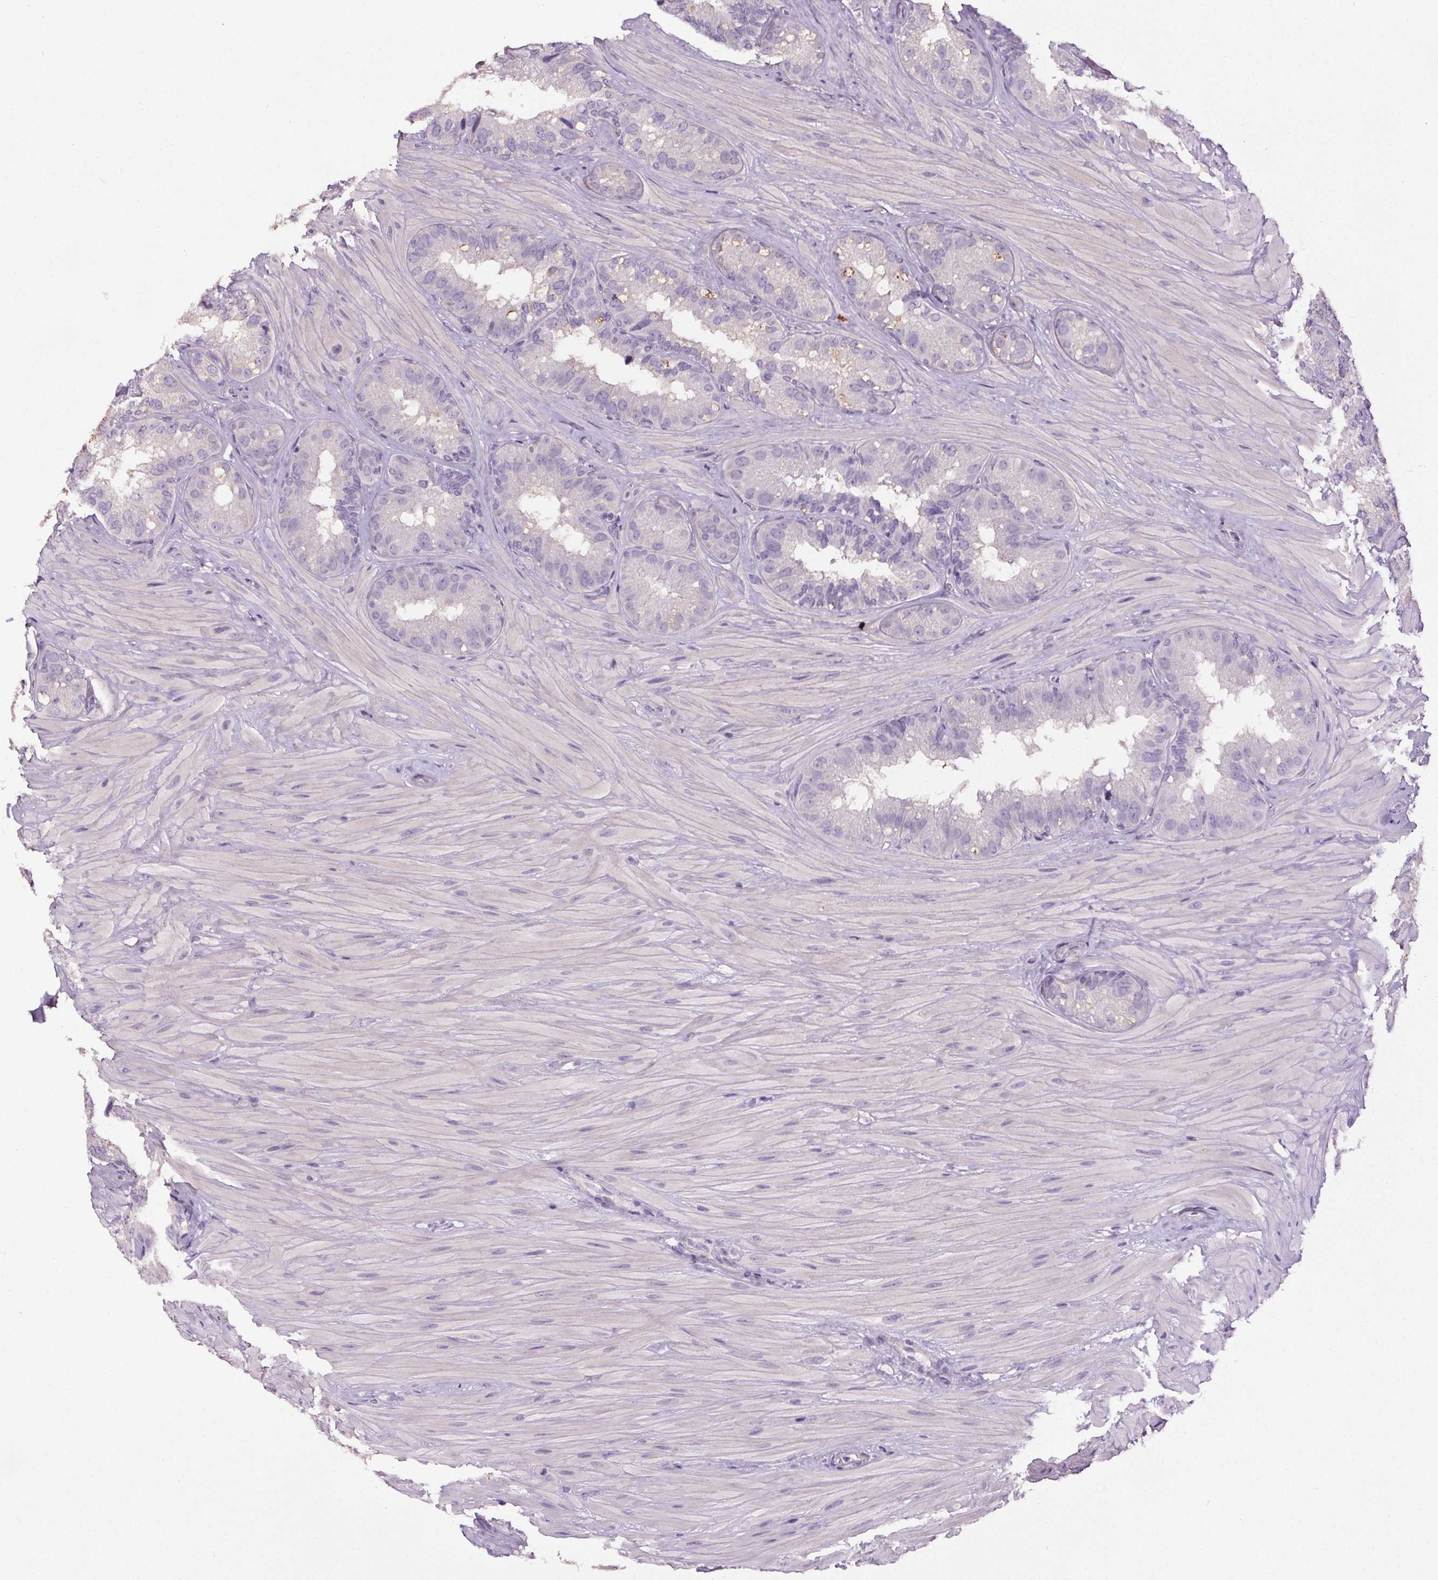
{"staining": {"intensity": "negative", "quantity": "none", "location": "none"}, "tissue": "seminal vesicle", "cell_type": "Glandular cells", "image_type": "normal", "snomed": [{"axis": "morphology", "description": "Normal tissue, NOS"}, {"axis": "topography", "description": "Seminal veicle"}], "caption": "DAB immunohistochemical staining of normal human seminal vesicle exhibits no significant expression in glandular cells.", "gene": "GPIHBP1", "patient": {"sex": "male", "age": 60}}